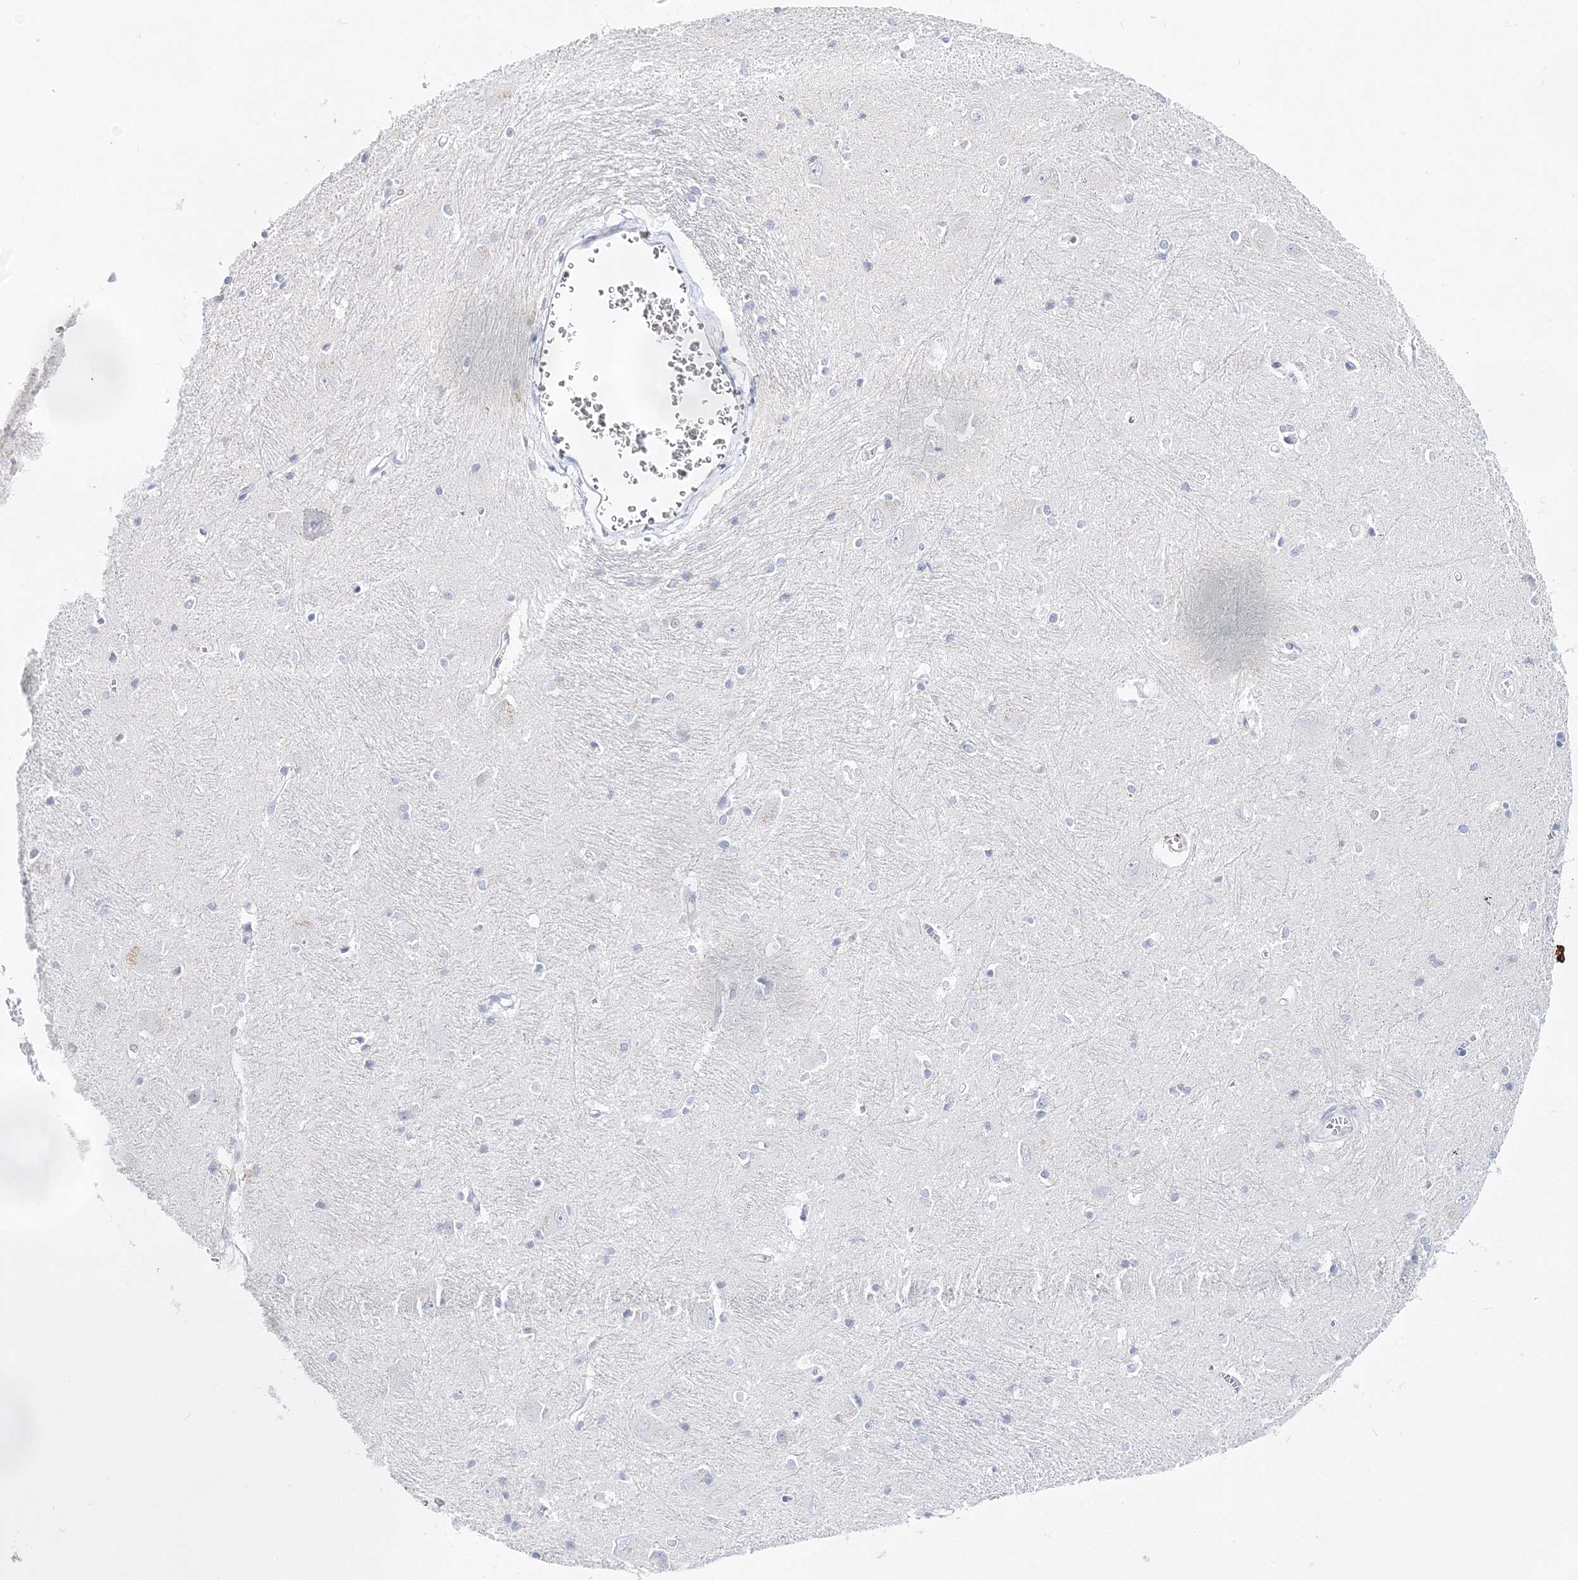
{"staining": {"intensity": "negative", "quantity": "none", "location": "none"}, "tissue": "caudate", "cell_type": "Glial cells", "image_type": "normal", "snomed": [{"axis": "morphology", "description": "Normal tissue, NOS"}, {"axis": "topography", "description": "Lateral ventricle wall"}], "caption": "High power microscopy image of an immunohistochemistry histopathology image of unremarkable caudate, revealing no significant expression in glial cells. (DAB (3,3'-diaminobenzidine) immunohistochemistry, high magnification).", "gene": "MYOZ2", "patient": {"sex": "male", "age": 37}}